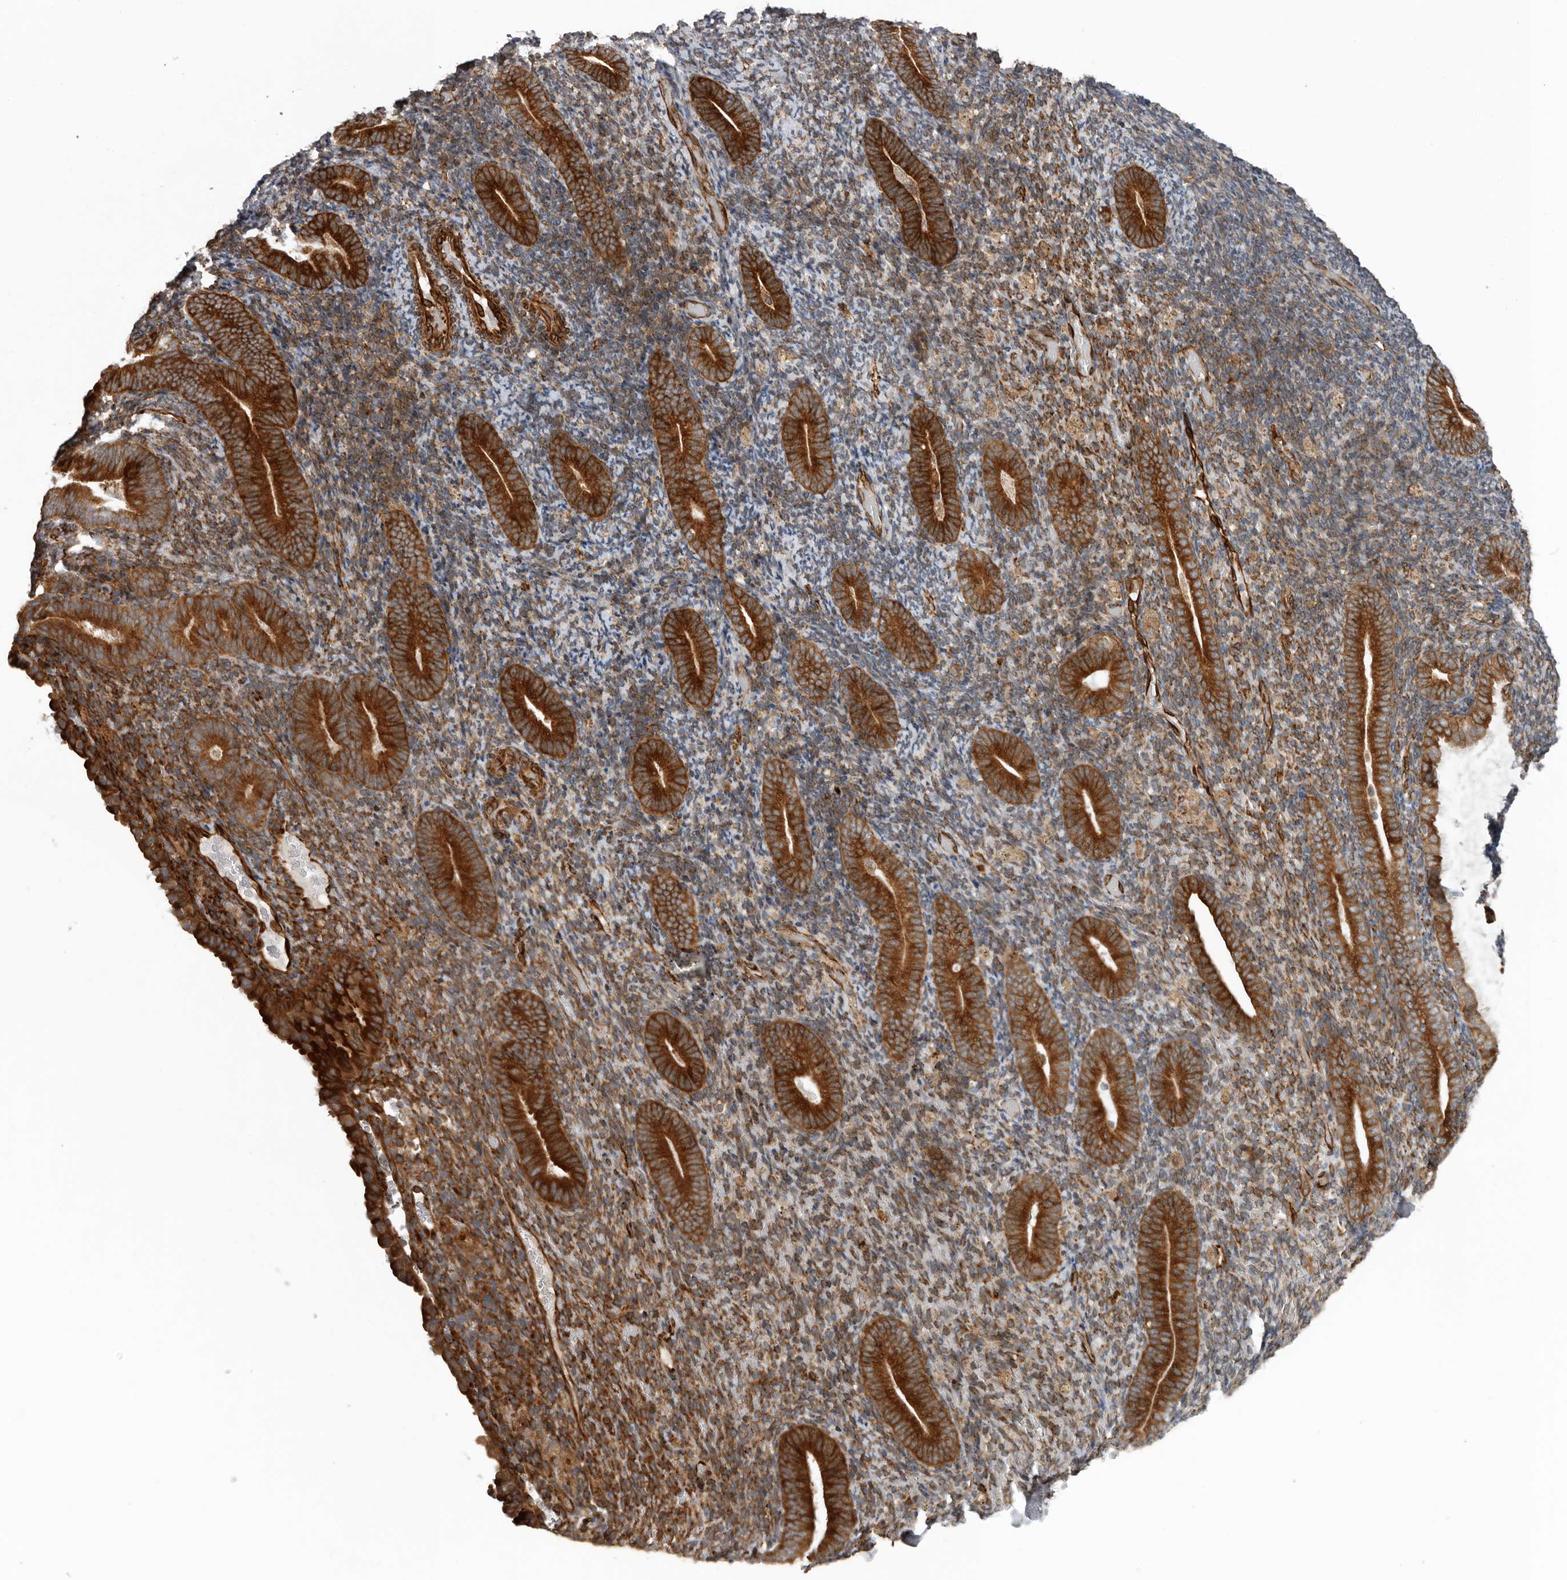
{"staining": {"intensity": "strong", "quantity": ">75%", "location": "cytoplasmic/membranous"}, "tissue": "endometrium", "cell_type": "Cells in endometrial stroma", "image_type": "normal", "snomed": [{"axis": "morphology", "description": "Normal tissue, NOS"}, {"axis": "topography", "description": "Endometrium"}], "caption": "This micrograph demonstrates IHC staining of benign endometrium, with high strong cytoplasmic/membranous positivity in about >75% of cells in endometrial stroma.", "gene": "CEP350", "patient": {"sex": "female", "age": 51}}